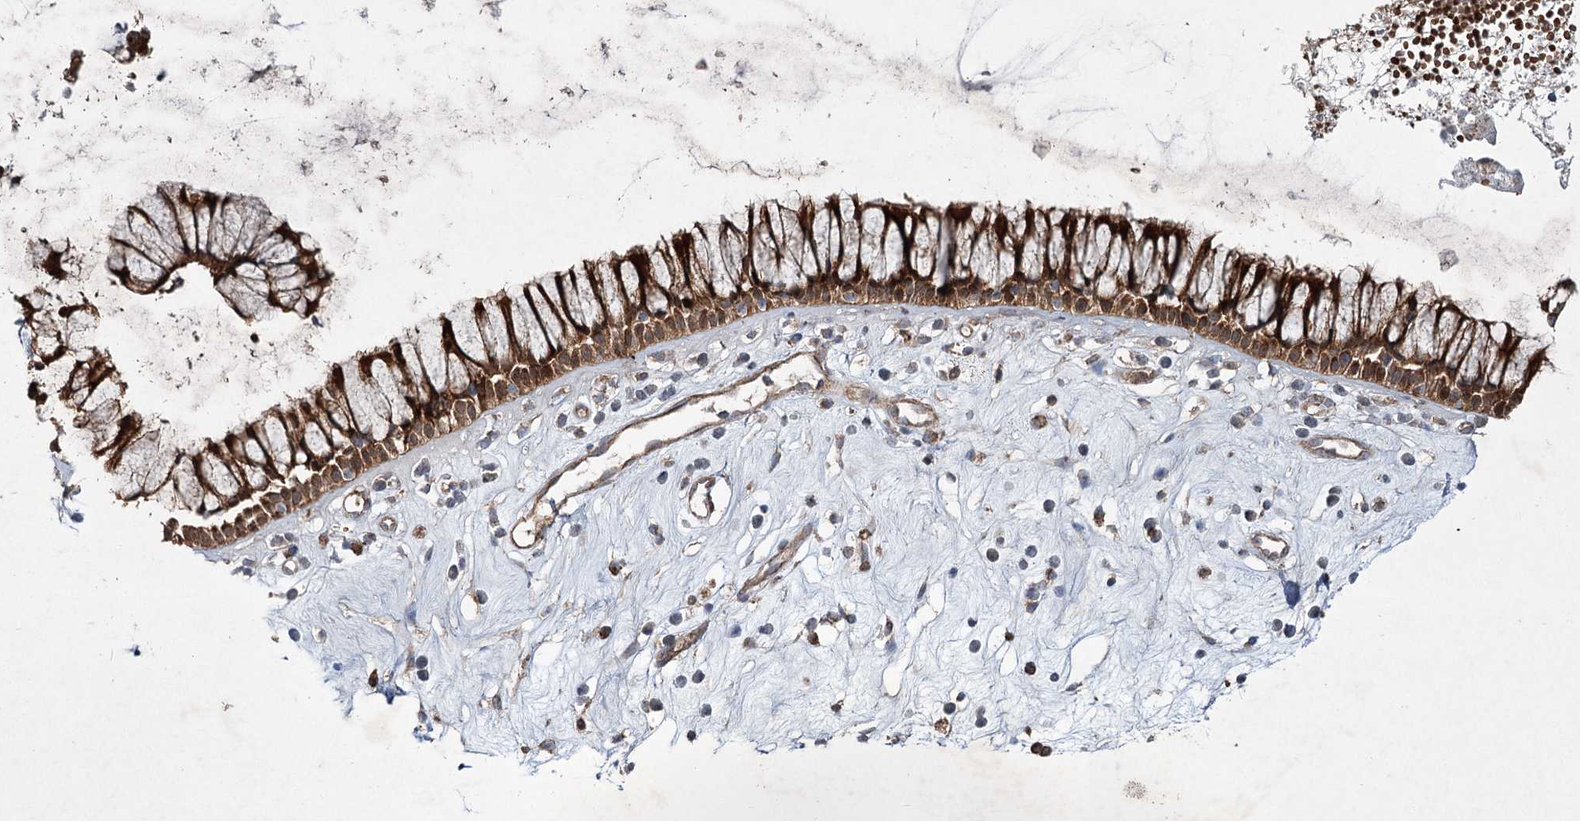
{"staining": {"intensity": "strong", "quantity": ">75%", "location": "cytoplasmic/membranous"}, "tissue": "nasopharynx", "cell_type": "Respiratory epithelial cells", "image_type": "normal", "snomed": [{"axis": "morphology", "description": "Normal tissue, NOS"}, {"axis": "morphology", "description": "Inflammation, NOS"}, {"axis": "topography", "description": "Nasopharynx"}], "caption": "IHC histopathology image of normal human nasopharynx stained for a protein (brown), which shows high levels of strong cytoplasmic/membranous positivity in about >75% of respiratory epithelial cells.", "gene": "SERINC5", "patient": {"sex": "male", "age": 29}}